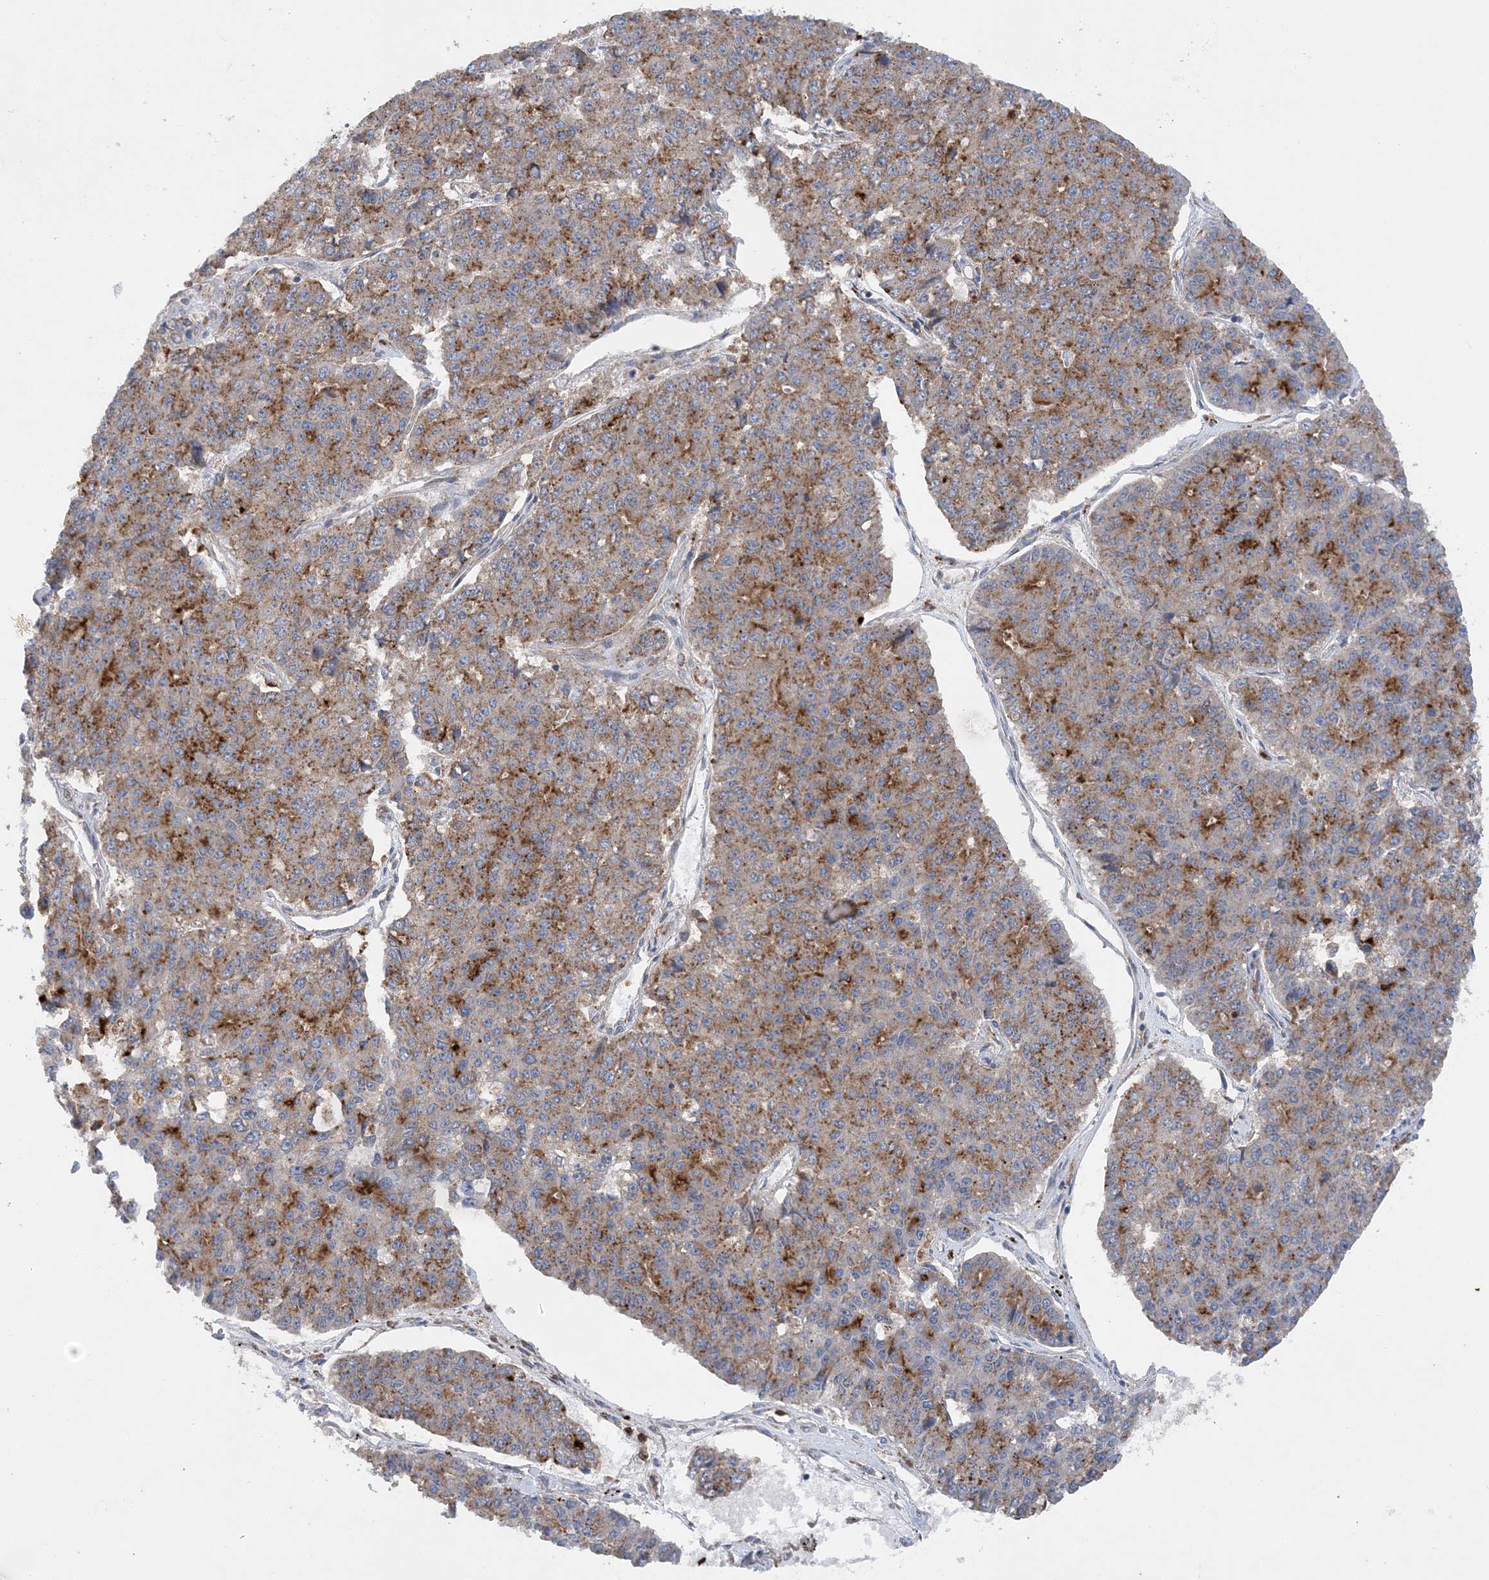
{"staining": {"intensity": "moderate", "quantity": ">75%", "location": "cytoplasmic/membranous"}, "tissue": "pancreatic cancer", "cell_type": "Tumor cells", "image_type": "cancer", "snomed": [{"axis": "morphology", "description": "Adenocarcinoma, NOS"}, {"axis": "topography", "description": "Pancreas"}], "caption": "Protein analysis of pancreatic adenocarcinoma tissue reveals moderate cytoplasmic/membranous expression in about >75% of tumor cells.", "gene": "PTTG1IP", "patient": {"sex": "male", "age": 50}}